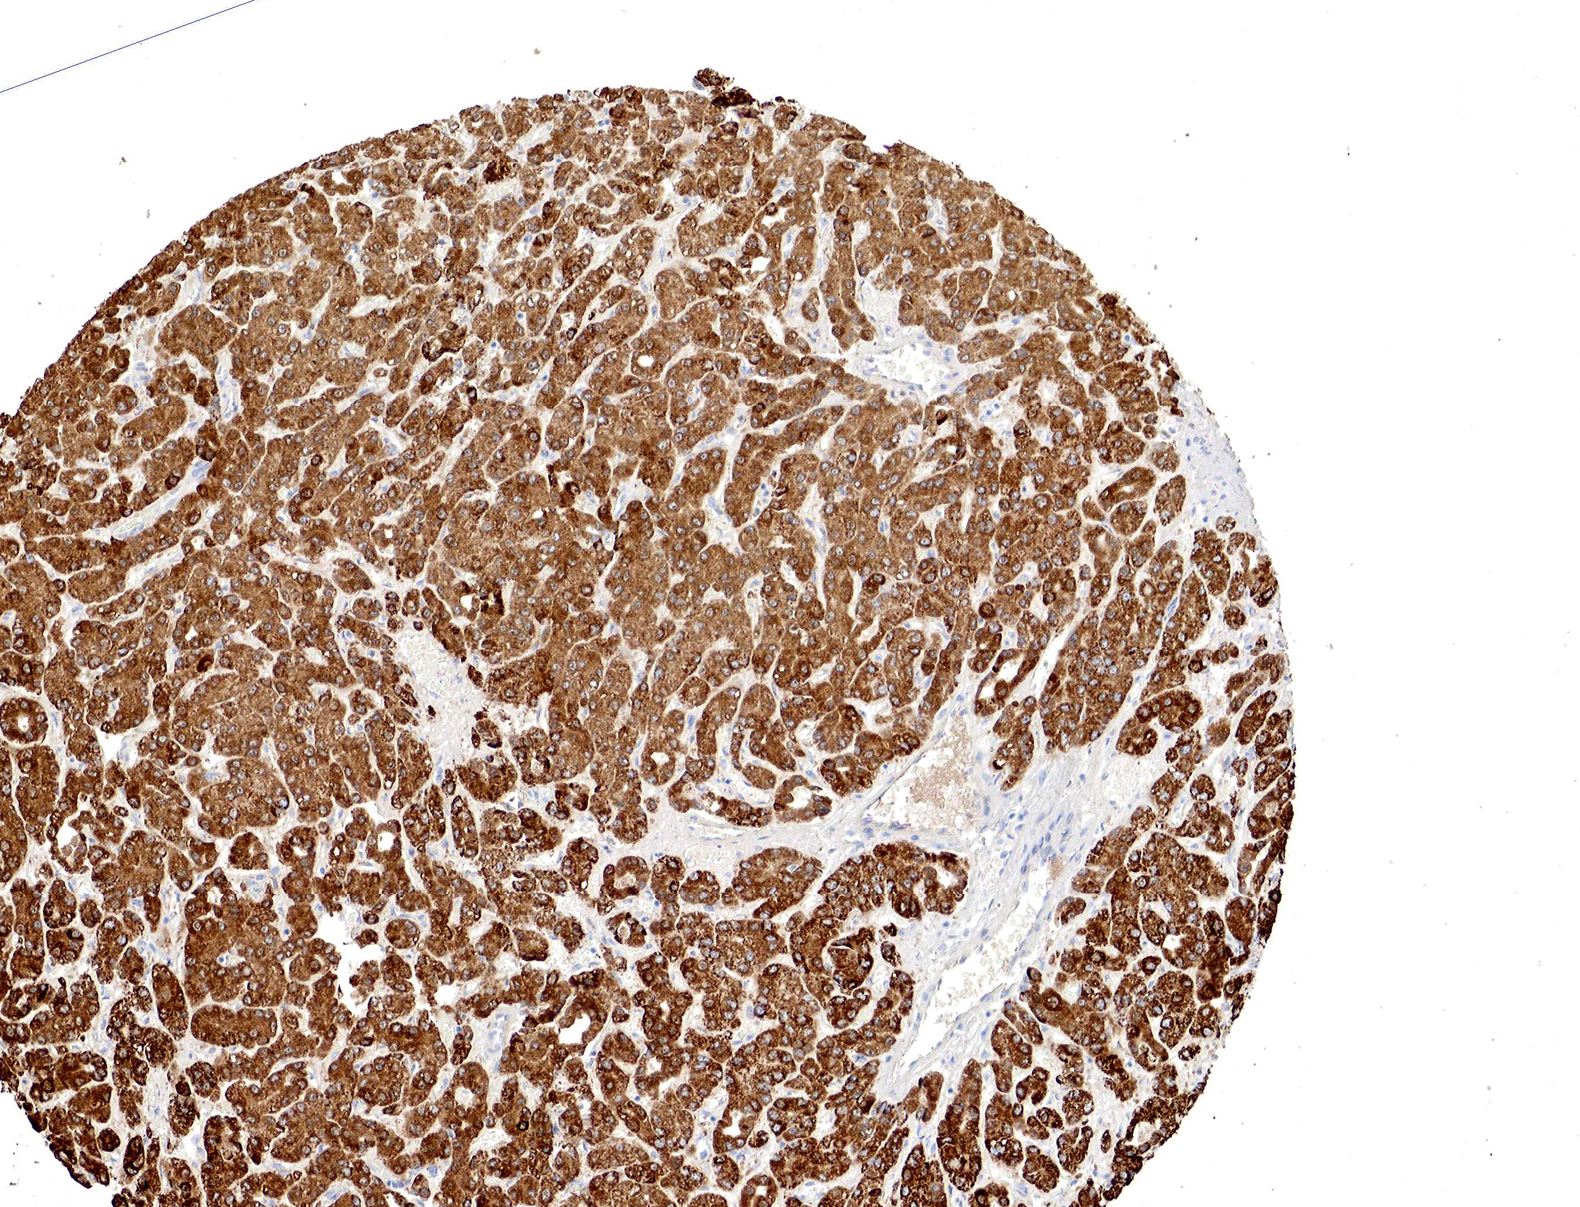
{"staining": {"intensity": "strong", "quantity": ">75%", "location": "cytoplasmic/membranous"}, "tissue": "liver cancer", "cell_type": "Tumor cells", "image_type": "cancer", "snomed": [{"axis": "morphology", "description": "Carcinoma, Hepatocellular, NOS"}, {"axis": "topography", "description": "Liver"}], "caption": "IHC (DAB) staining of human hepatocellular carcinoma (liver) displays strong cytoplasmic/membranous protein positivity in about >75% of tumor cells. The staining was performed using DAB (3,3'-diaminobenzidine), with brown indicating positive protein expression. Nuclei are stained blue with hematoxylin.", "gene": "OTC", "patient": {"sex": "male", "age": 69}}